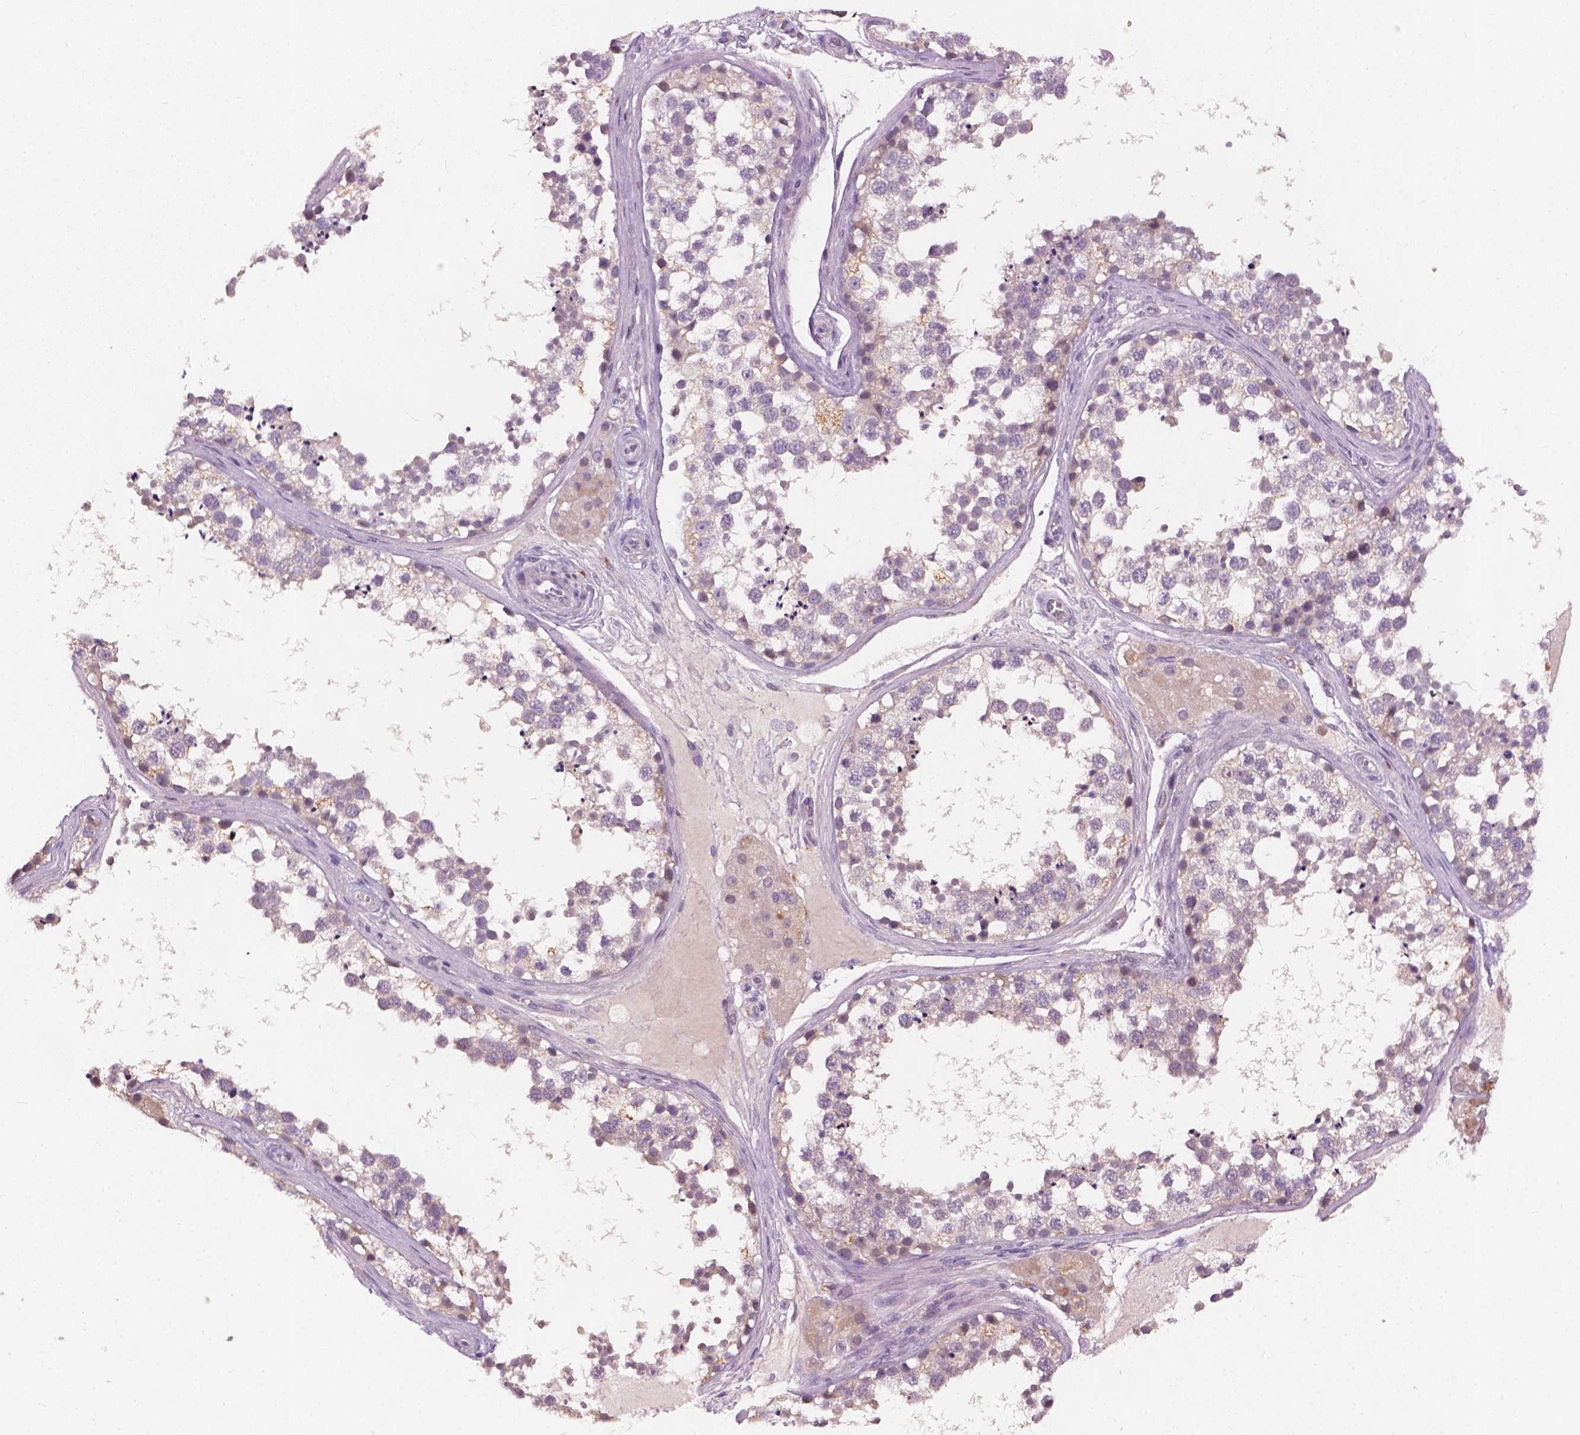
{"staining": {"intensity": "negative", "quantity": "none", "location": "none"}, "tissue": "testis", "cell_type": "Cells in seminiferous ducts", "image_type": "normal", "snomed": [{"axis": "morphology", "description": "Normal tissue, NOS"}, {"axis": "morphology", "description": "Seminoma, NOS"}, {"axis": "topography", "description": "Testis"}], "caption": "Cells in seminiferous ducts are negative for protein expression in unremarkable human testis. Nuclei are stained in blue.", "gene": "KRT17", "patient": {"sex": "male", "age": 65}}